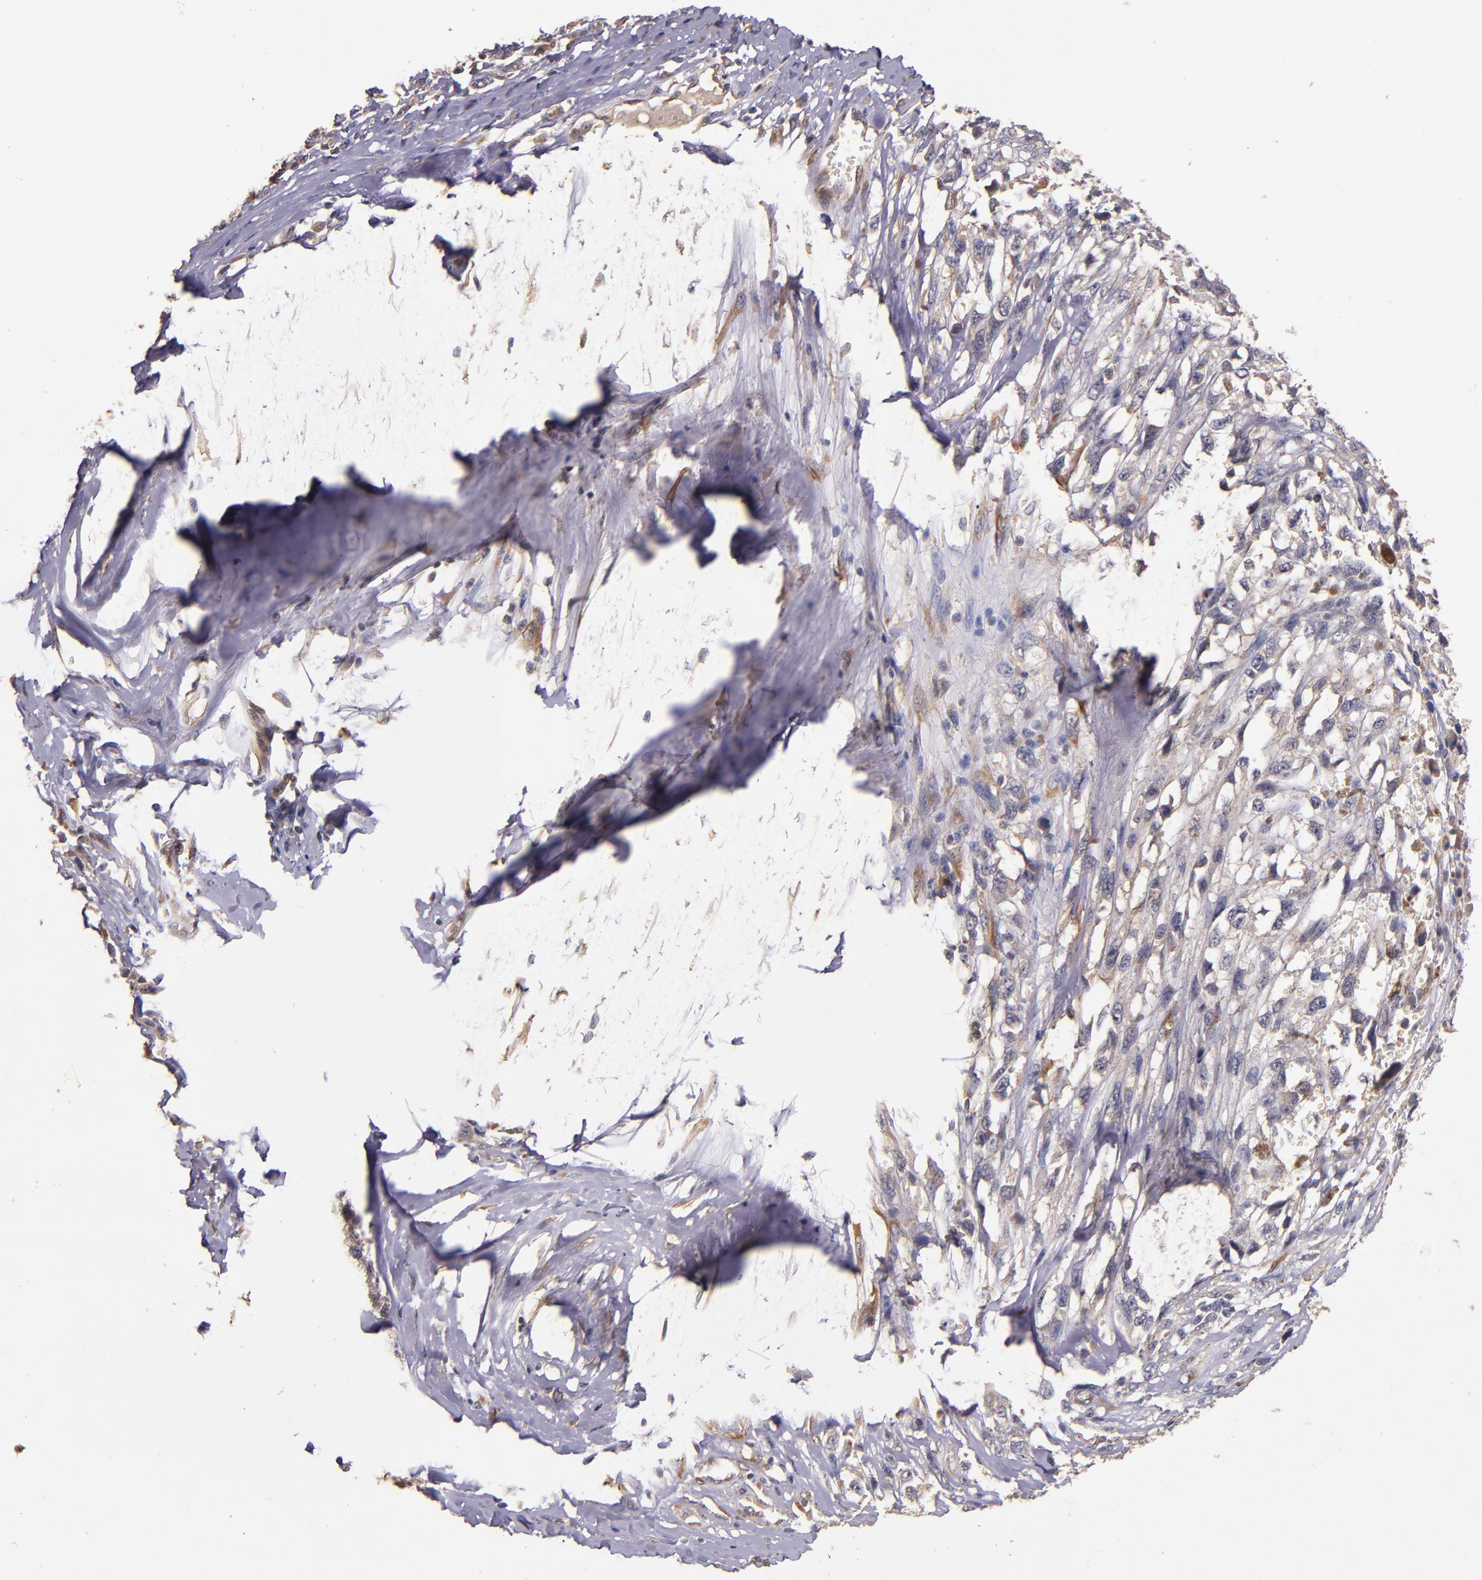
{"staining": {"intensity": "weak", "quantity": ">75%", "location": "cytoplasmic/membranous"}, "tissue": "melanoma", "cell_type": "Tumor cells", "image_type": "cancer", "snomed": [{"axis": "morphology", "description": "Malignant melanoma, Metastatic site"}, {"axis": "topography", "description": "Lymph node"}], "caption": "Protein staining displays weak cytoplasmic/membranous staining in approximately >75% of tumor cells in melanoma. The protein of interest is stained brown, and the nuclei are stained in blue (DAB IHC with brightfield microscopy, high magnification).", "gene": "PRAF2", "patient": {"sex": "male", "age": 59}}